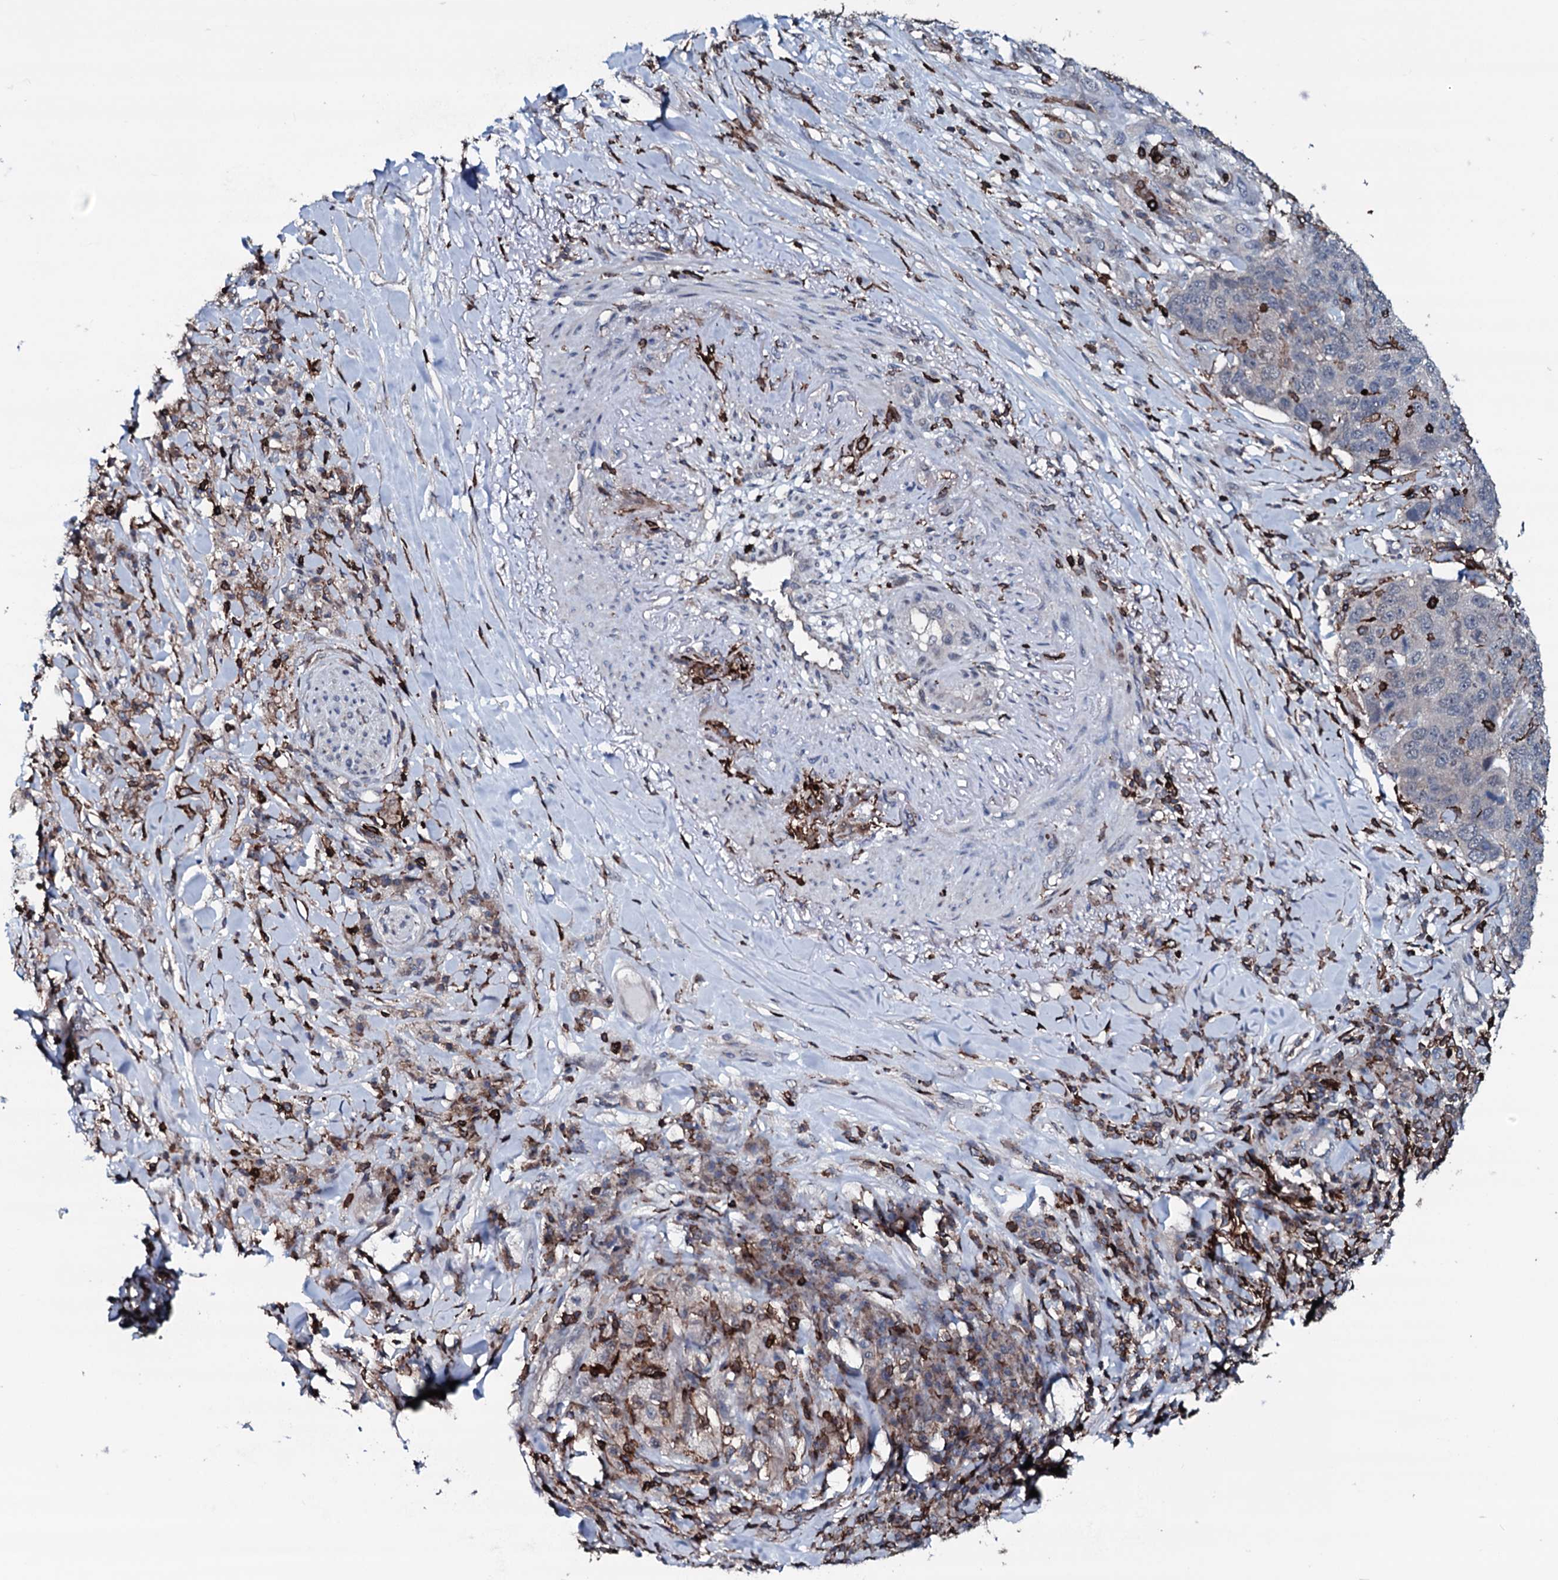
{"staining": {"intensity": "negative", "quantity": "none", "location": "none"}, "tissue": "lung cancer", "cell_type": "Tumor cells", "image_type": "cancer", "snomed": [{"axis": "morphology", "description": "Normal tissue, NOS"}, {"axis": "morphology", "description": "Squamous cell carcinoma, NOS"}, {"axis": "topography", "description": "Lymph node"}, {"axis": "topography", "description": "Lung"}], "caption": "Immunohistochemical staining of human lung cancer (squamous cell carcinoma) reveals no significant staining in tumor cells. (DAB immunohistochemistry, high magnification).", "gene": "OGFOD2", "patient": {"sex": "male", "age": 66}}